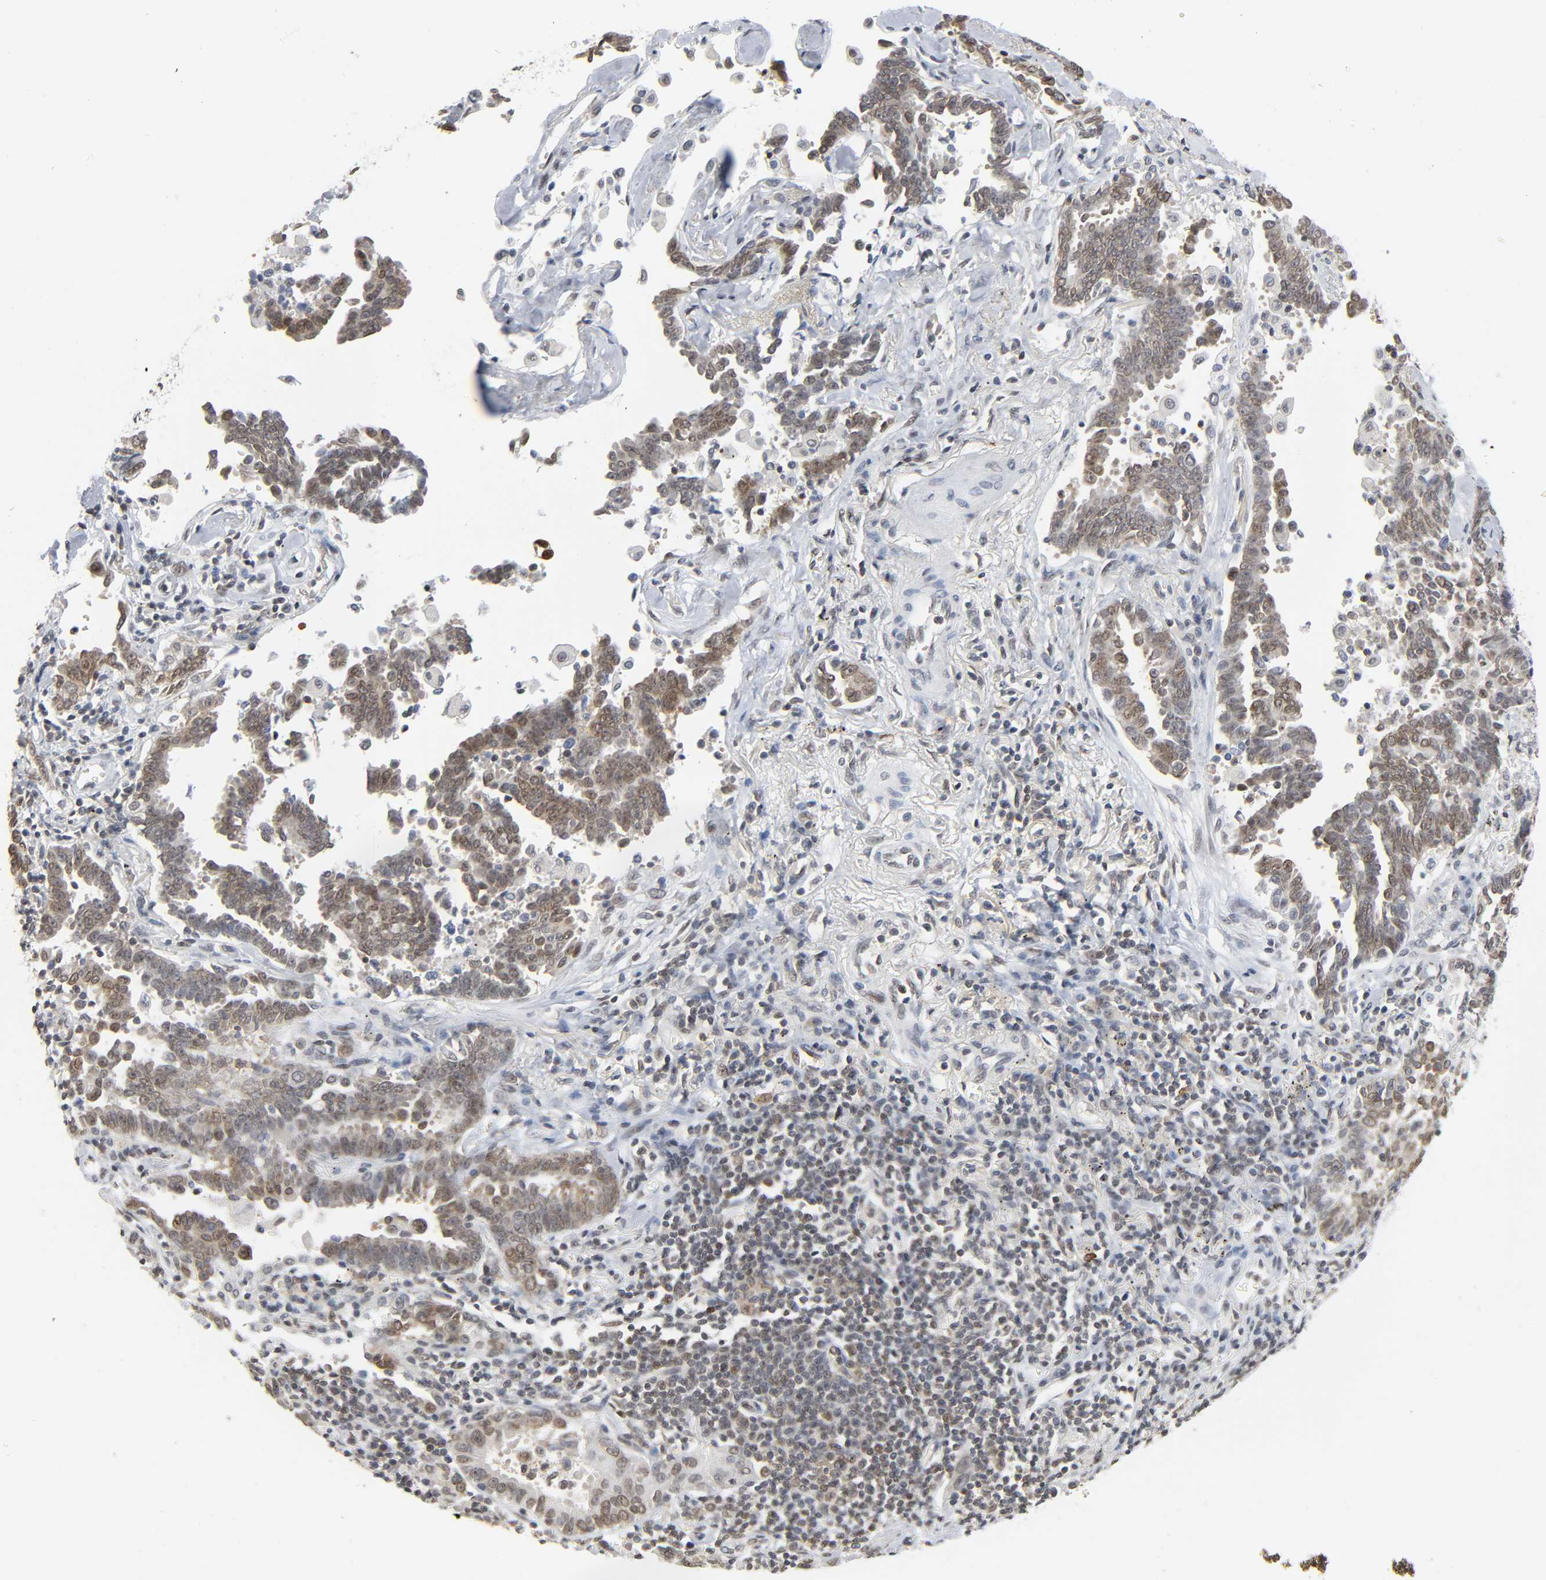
{"staining": {"intensity": "weak", "quantity": ">75%", "location": "nuclear"}, "tissue": "lung cancer", "cell_type": "Tumor cells", "image_type": "cancer", "snomed": [{"axis": "morphology", "description": "Adenocarcinoma, NOS"}, {"axis": "topography", "description": "Lung"}], "caption": "An immunohistochemistry (IHC) micrograph of neoplastic tissue is shown. Protein staining in brown shows weak nuclear positivity in adenocarcinoma (lung) within tumor cells.", "gene": "SUMO1", "patient": {"sex": "female", "age": 64}}